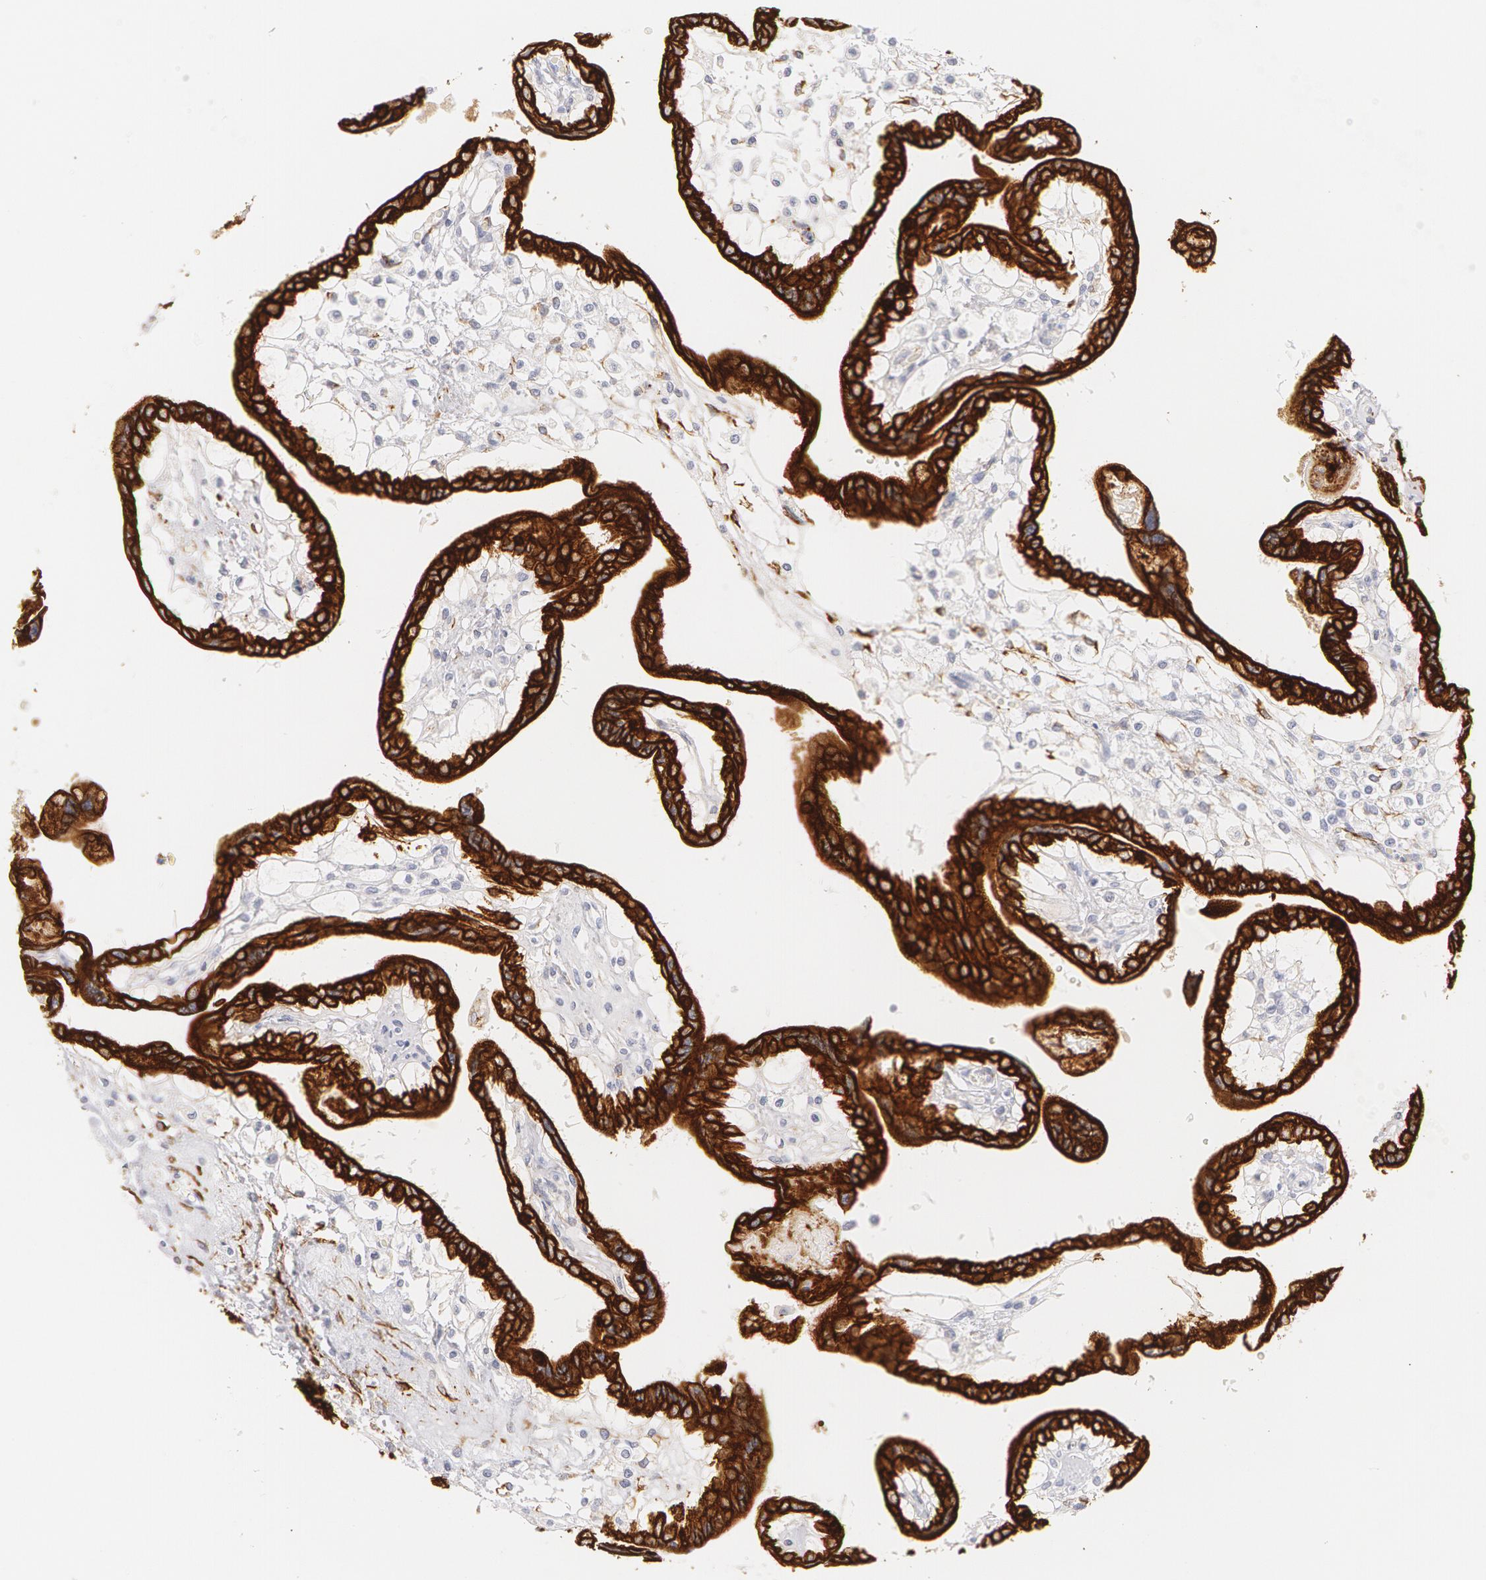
{"staining": {"intensity": "moderate", "quantity": ">75%", "location": "cytoplasmic/membranous"}, "tissue": "placenta", "cell_type": "Decidual cells", "image_type": "normal", "snomed": [{"axis": "morphology", "description": "Normal tissue, NOS"}, {"axis": "topography", "description": "Placenta"}], "caption": "The image demonstrates immunohistochemical staining of benign placenta. There is moderate cytoplasmic/membranous staining is seen in about >75% of decidual cells.", "gene": "KRT8", "patient": {"sex": "female", "age": 31}}